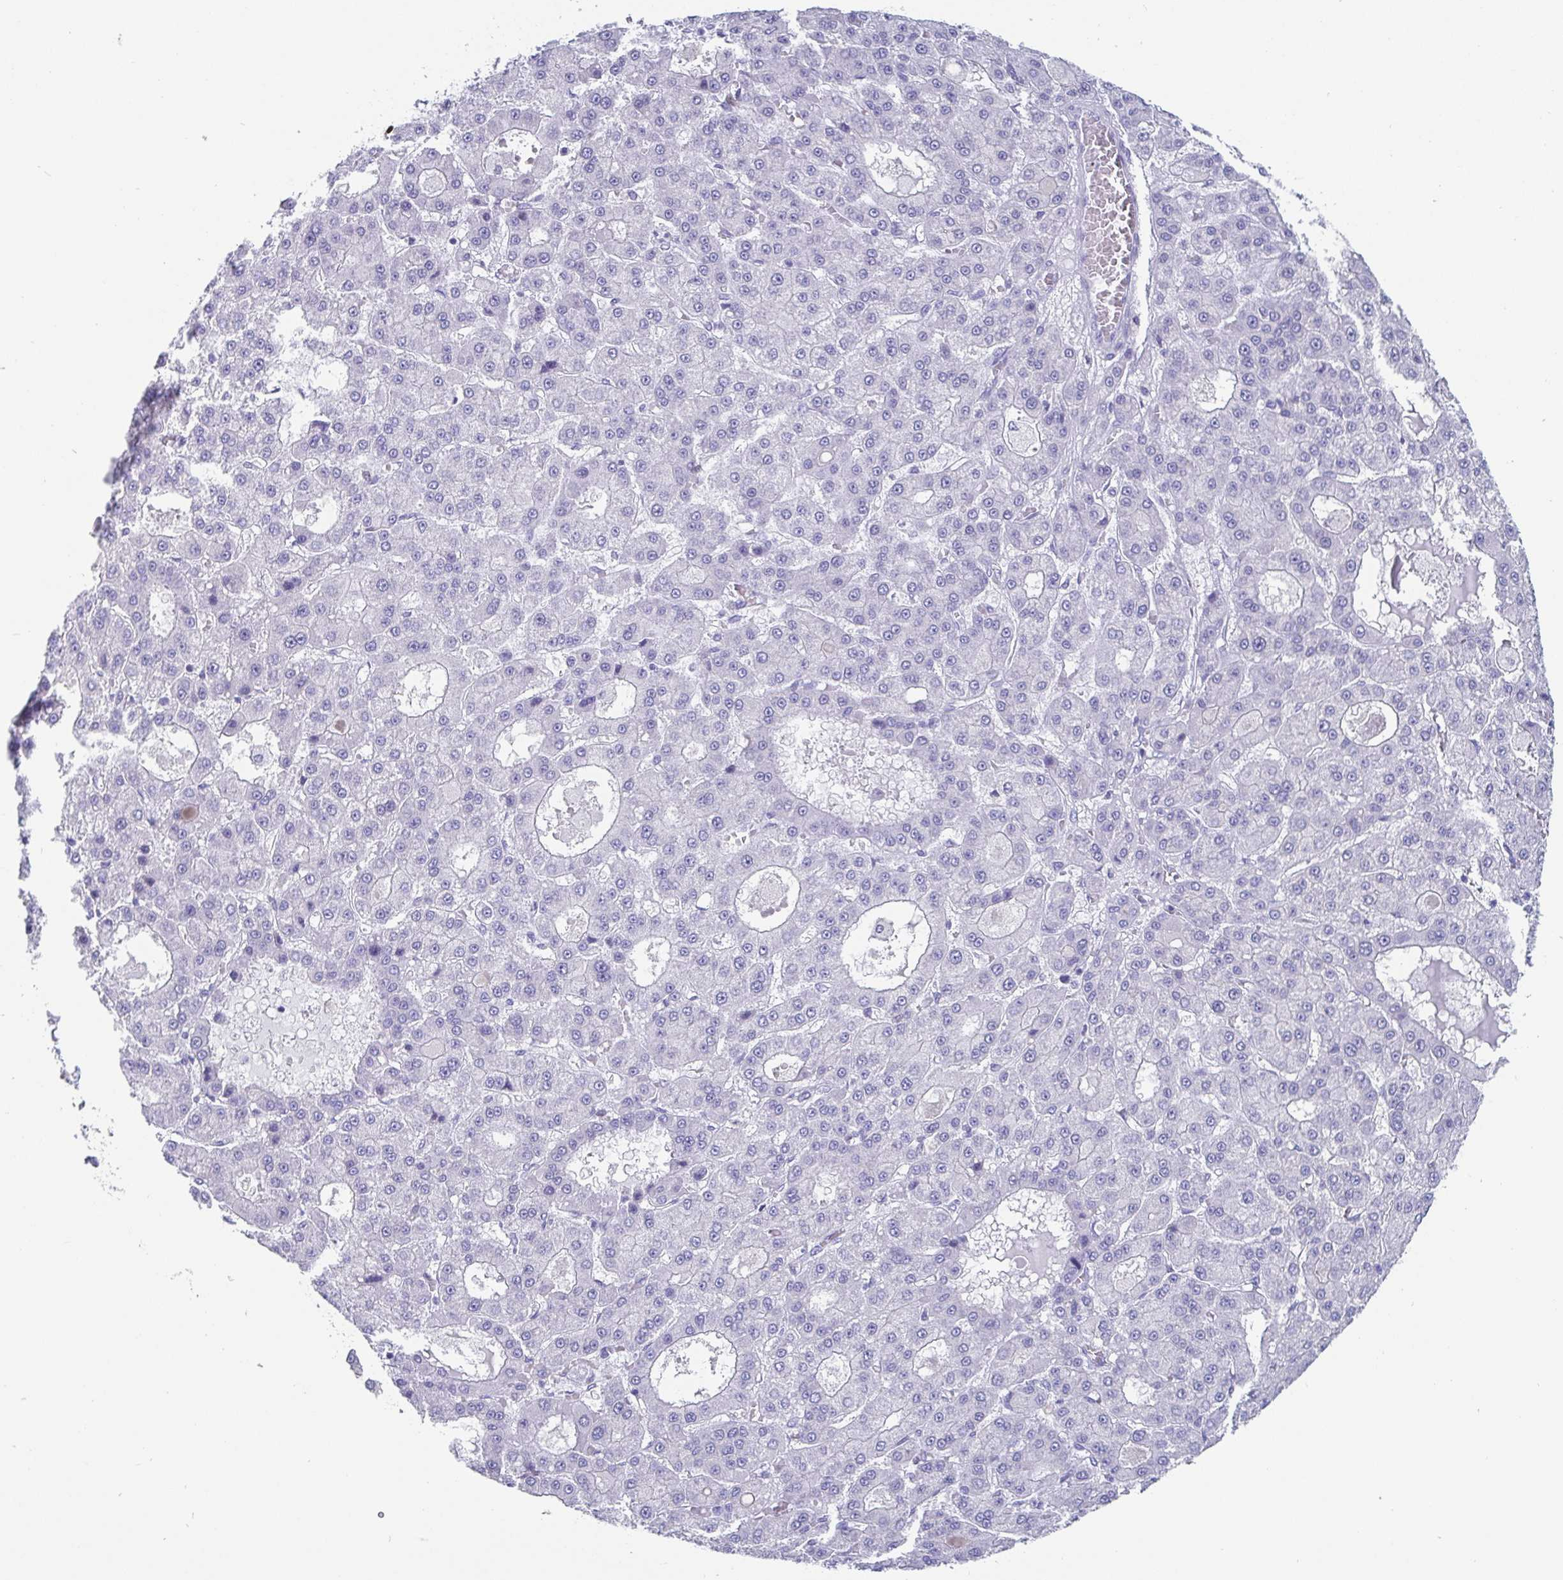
{"staining": {"intensity": "negative", "quantity": "none", "location": "none"}, "tissue": "liver cancer", "cell_type": "Tumor cells", "image_type": "cancer", "snomed": [{"axis": "morphology", "description": "Carcinoma, Hepatocellular, NOS"}, {"axis": "topography", "description": "Liver"}], "caption": "Immunohistochemistry (IHC) micrograph of liver hepatocellular carcinoma stained for a protein (brown), which exhibits no positivity in tumor cells.", "gene": "SCGN", "patient": {"sex": "male", "age": 70}}